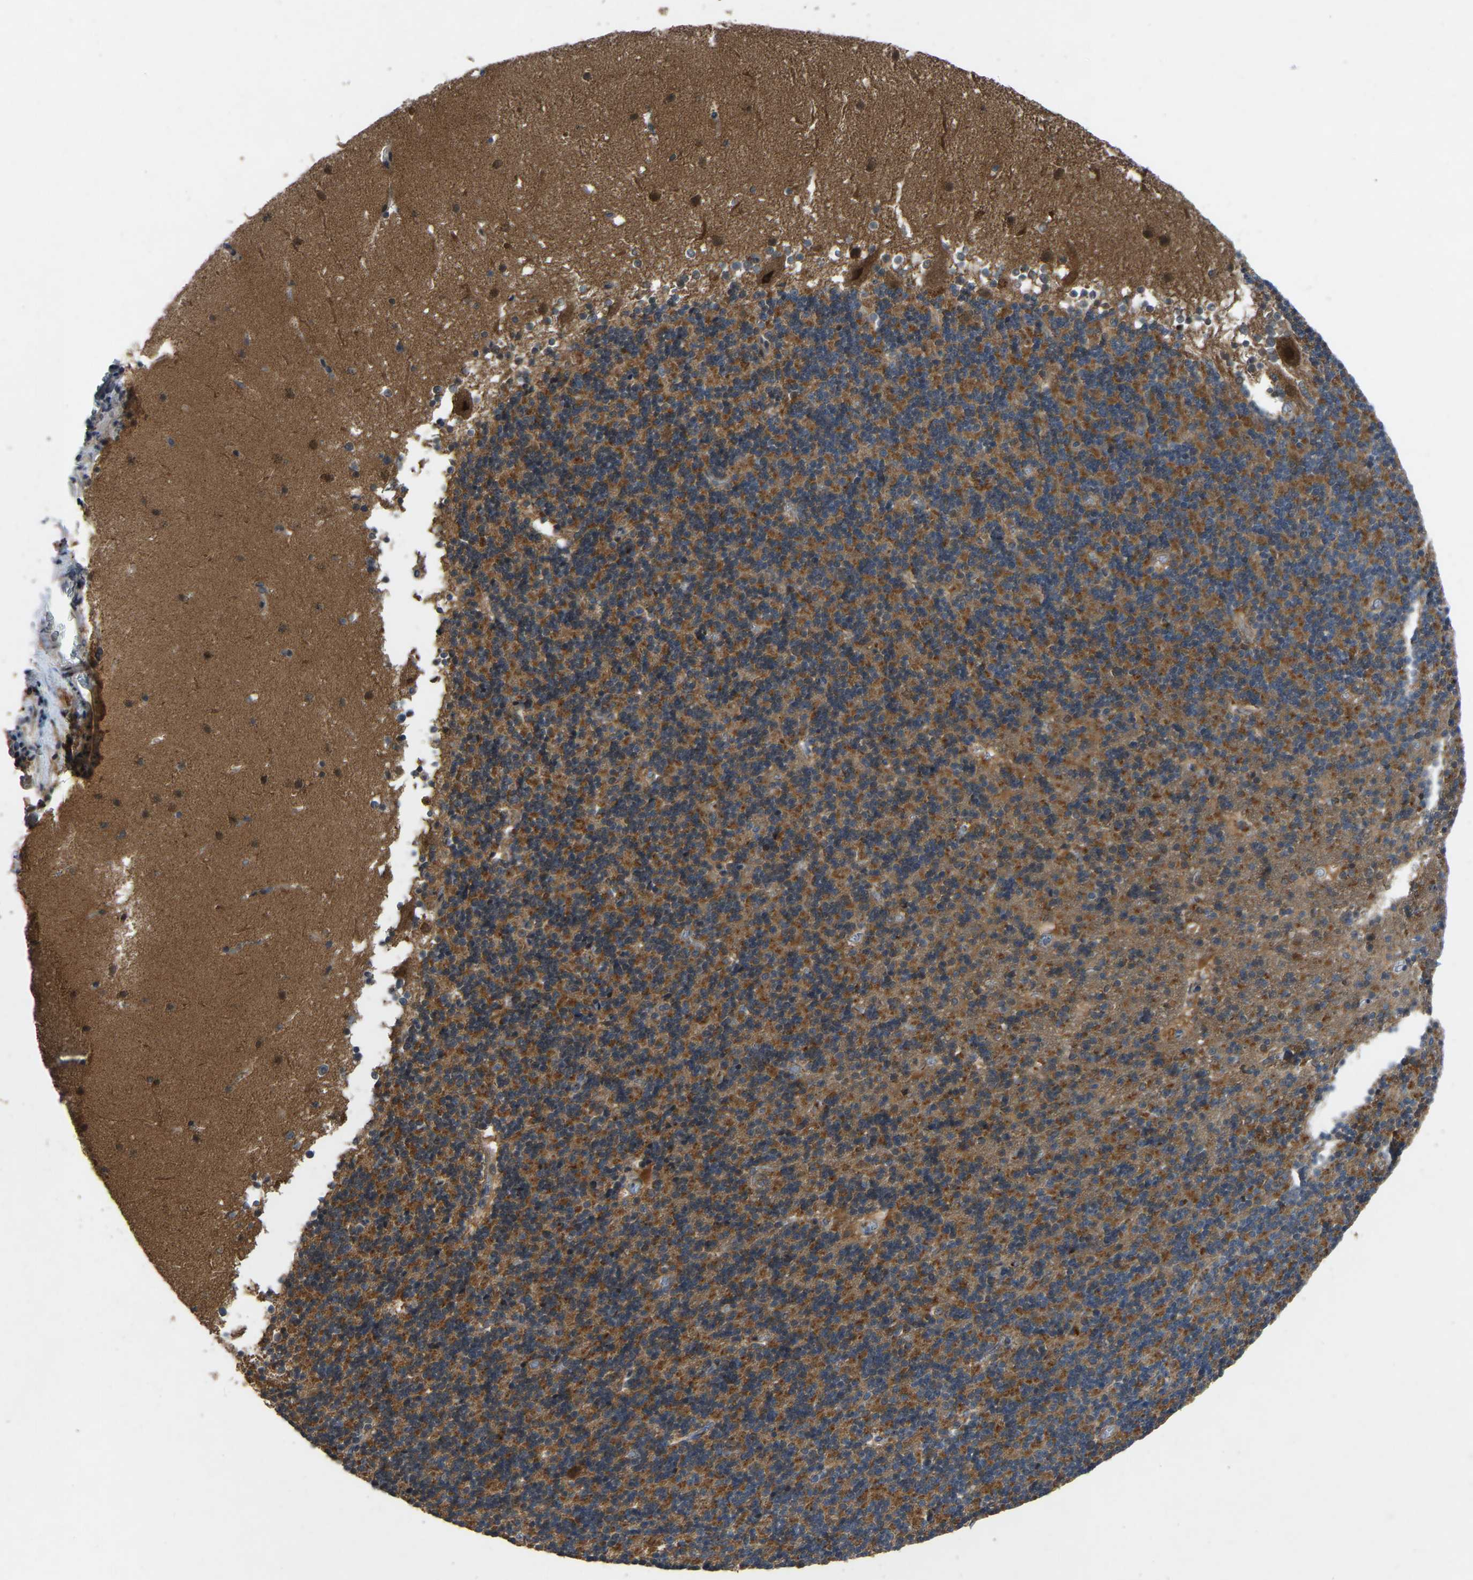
{"staining": {"intensity": "moderate", "quantity": ">75%", "location": "cytoplasmic/membranous"}, "tissue": "cerebellum", "cell_type": "Cells in granular layer", "image_type": "normal", "snomed": [{"axis": "morphology", "description": "Normal tissue, NOS"}, {"axis": "topography", "description": "Cerebellum"}], "caption": "IHC image of unremarkable cerebellum: human cerebellum stained using immunohistochemistry demonstrates medium levels of moderate protein expression localized specifically in the cytoplasmic/membranous of cells in granular layer, appearing as a cytoplasmic/membranous brown color.", "gene": "FHIT", "patient": {"sex": "male", "age": 45}}